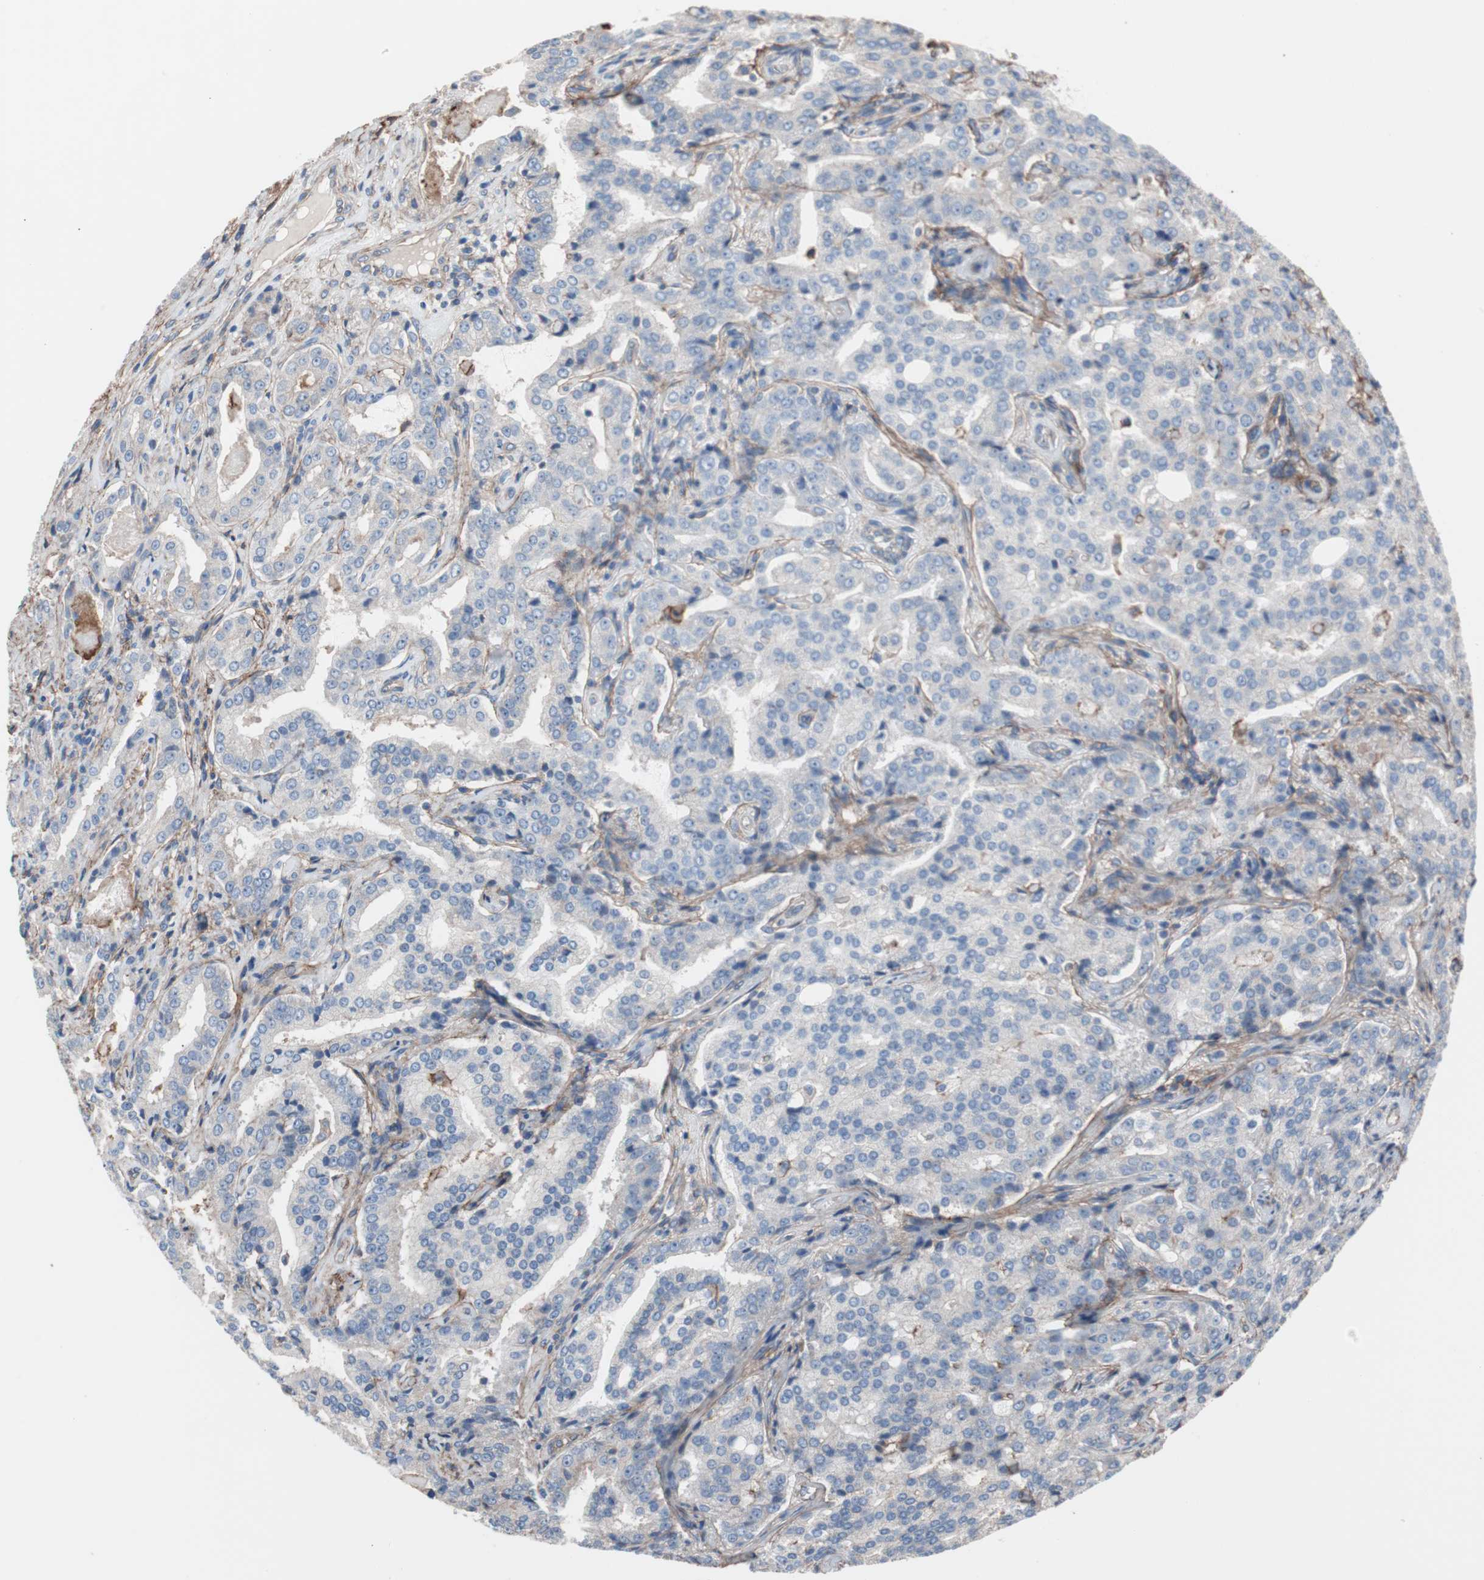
{"staining": {"intensity": "negative", "quantity": "none", "location": "none"}, "tissue": "prostate cancer", "cell_type": "Tumor cells", "image_type": "cancer", "snomed": [{"axis": "morphology", "description": "Adenocarcinoma, High grade"}, {"axis": "topography", "description": "Prostate"}], "caption": "Immunohistochemistry (IHC) histopathology image of human prostate high-grade adenocarcinoma stained for a protein (brown), which demonstrates no expression in tumor cells.", "gene": "CD81", "patient": {"sex": "male", "age": 72}}